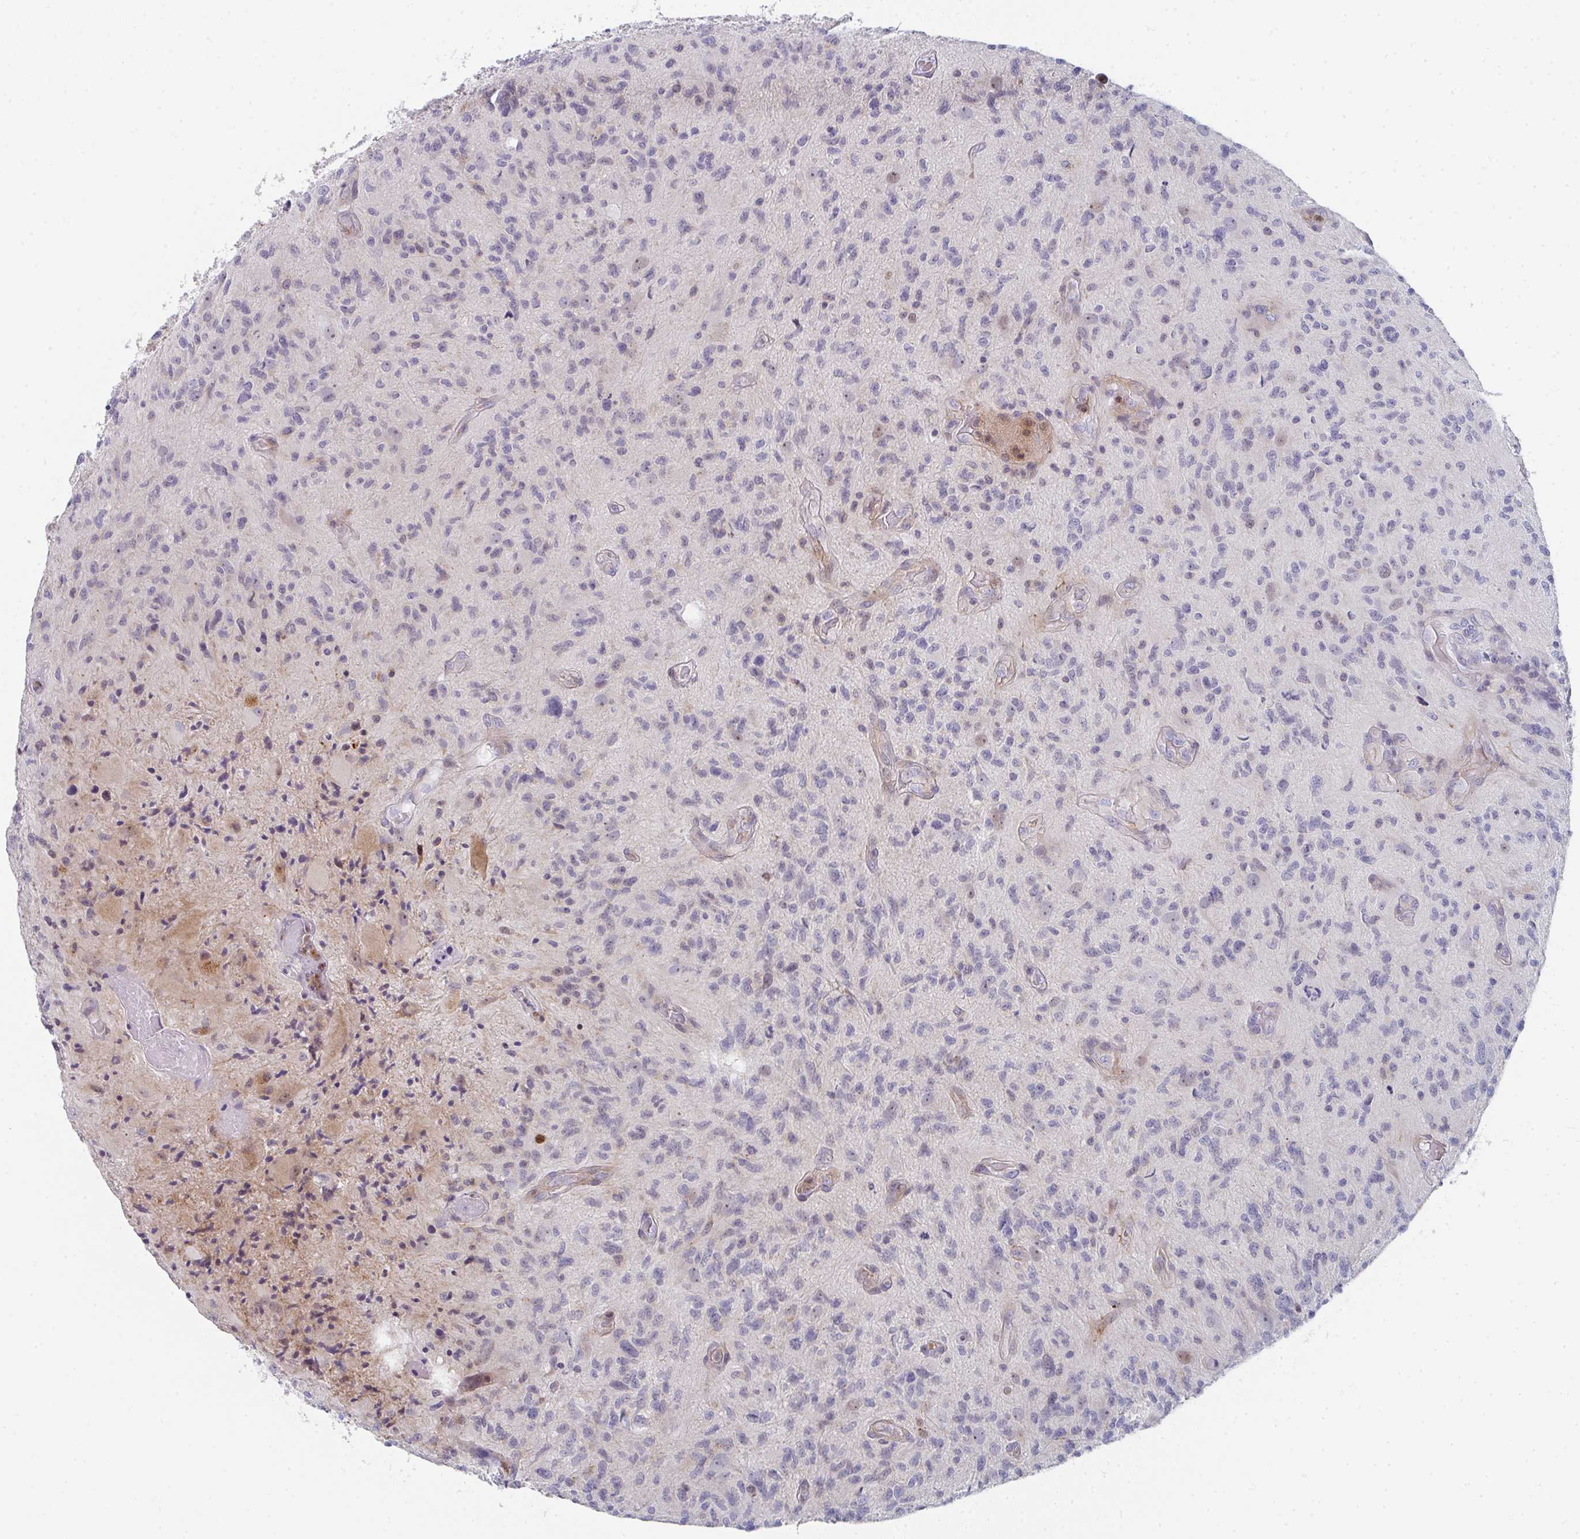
{"staining": {"intensity": "negative", "quantity": "none", "location": "none"}, "tissue": "glioma", "cell_type": "Tumor cells", "image_type": "cancer", "snomed": [{"axis": "morphology", "description": "Glioma, malignant, High grade"}, {"axis": "topography", "description": "Brain"}], "caption": "Protein analysis of glioma displays no significant positivity in tumor cells.", "gene": "KLHL33", "patient": {"sex": "male", "age": 67}}